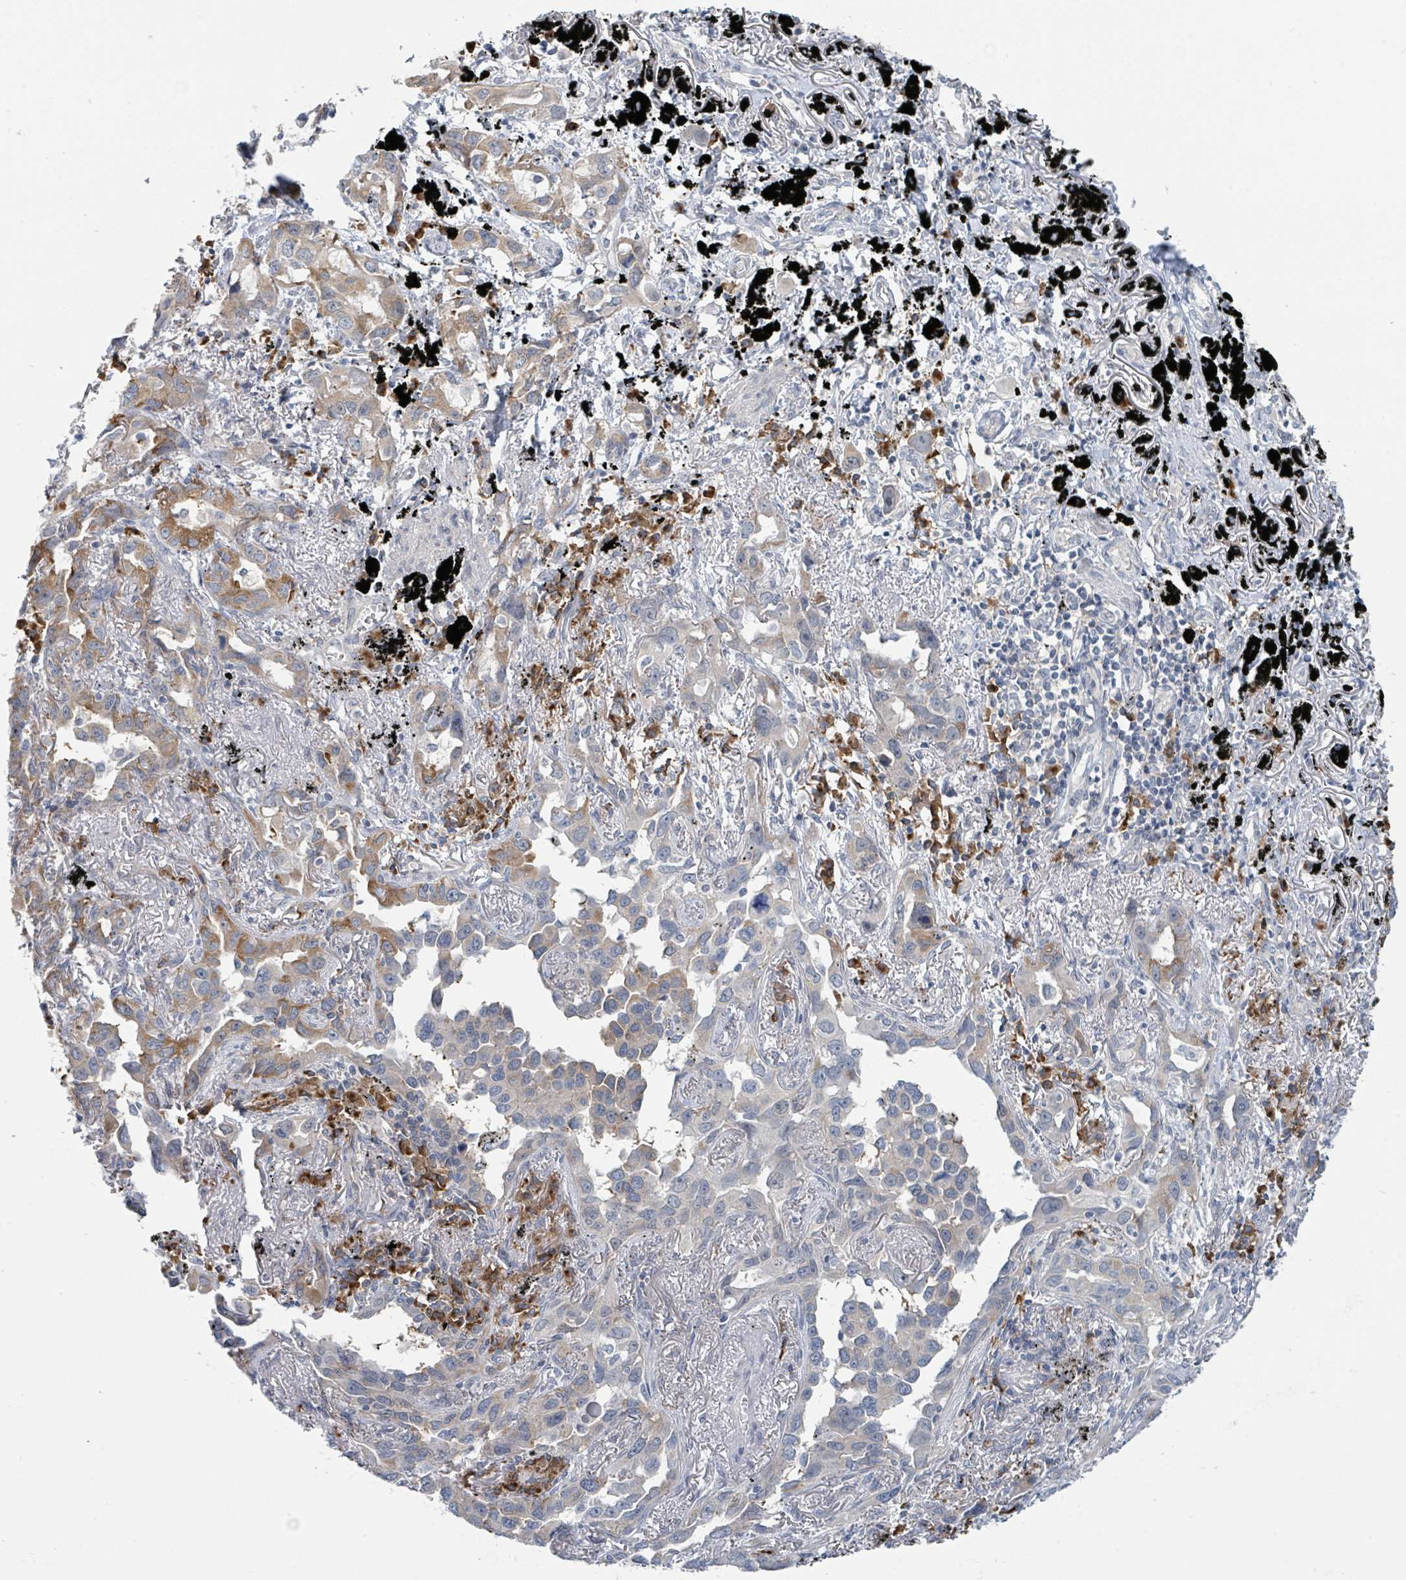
{"staining": {"intensity": "moderate", "quantity": "25%-75%", "location": "cytoplasmic/membranous"}, "tissue": "lung cancer", "cell_type": "Tumor cells", "image_type": "cancer", "snomed": [{"axis": "morphology", "description": "Adenocarcinoma, NOS"}, {"axis": "topography", "description": "Lung"}], "caption": "Protein expression analysis of lung cancer reveals moderate cytoplasmic/membranous expression in about 25%-75% of tumor cells.", "gene": "ANKRD55", "patient": {"sex": "male", "age": 67}}